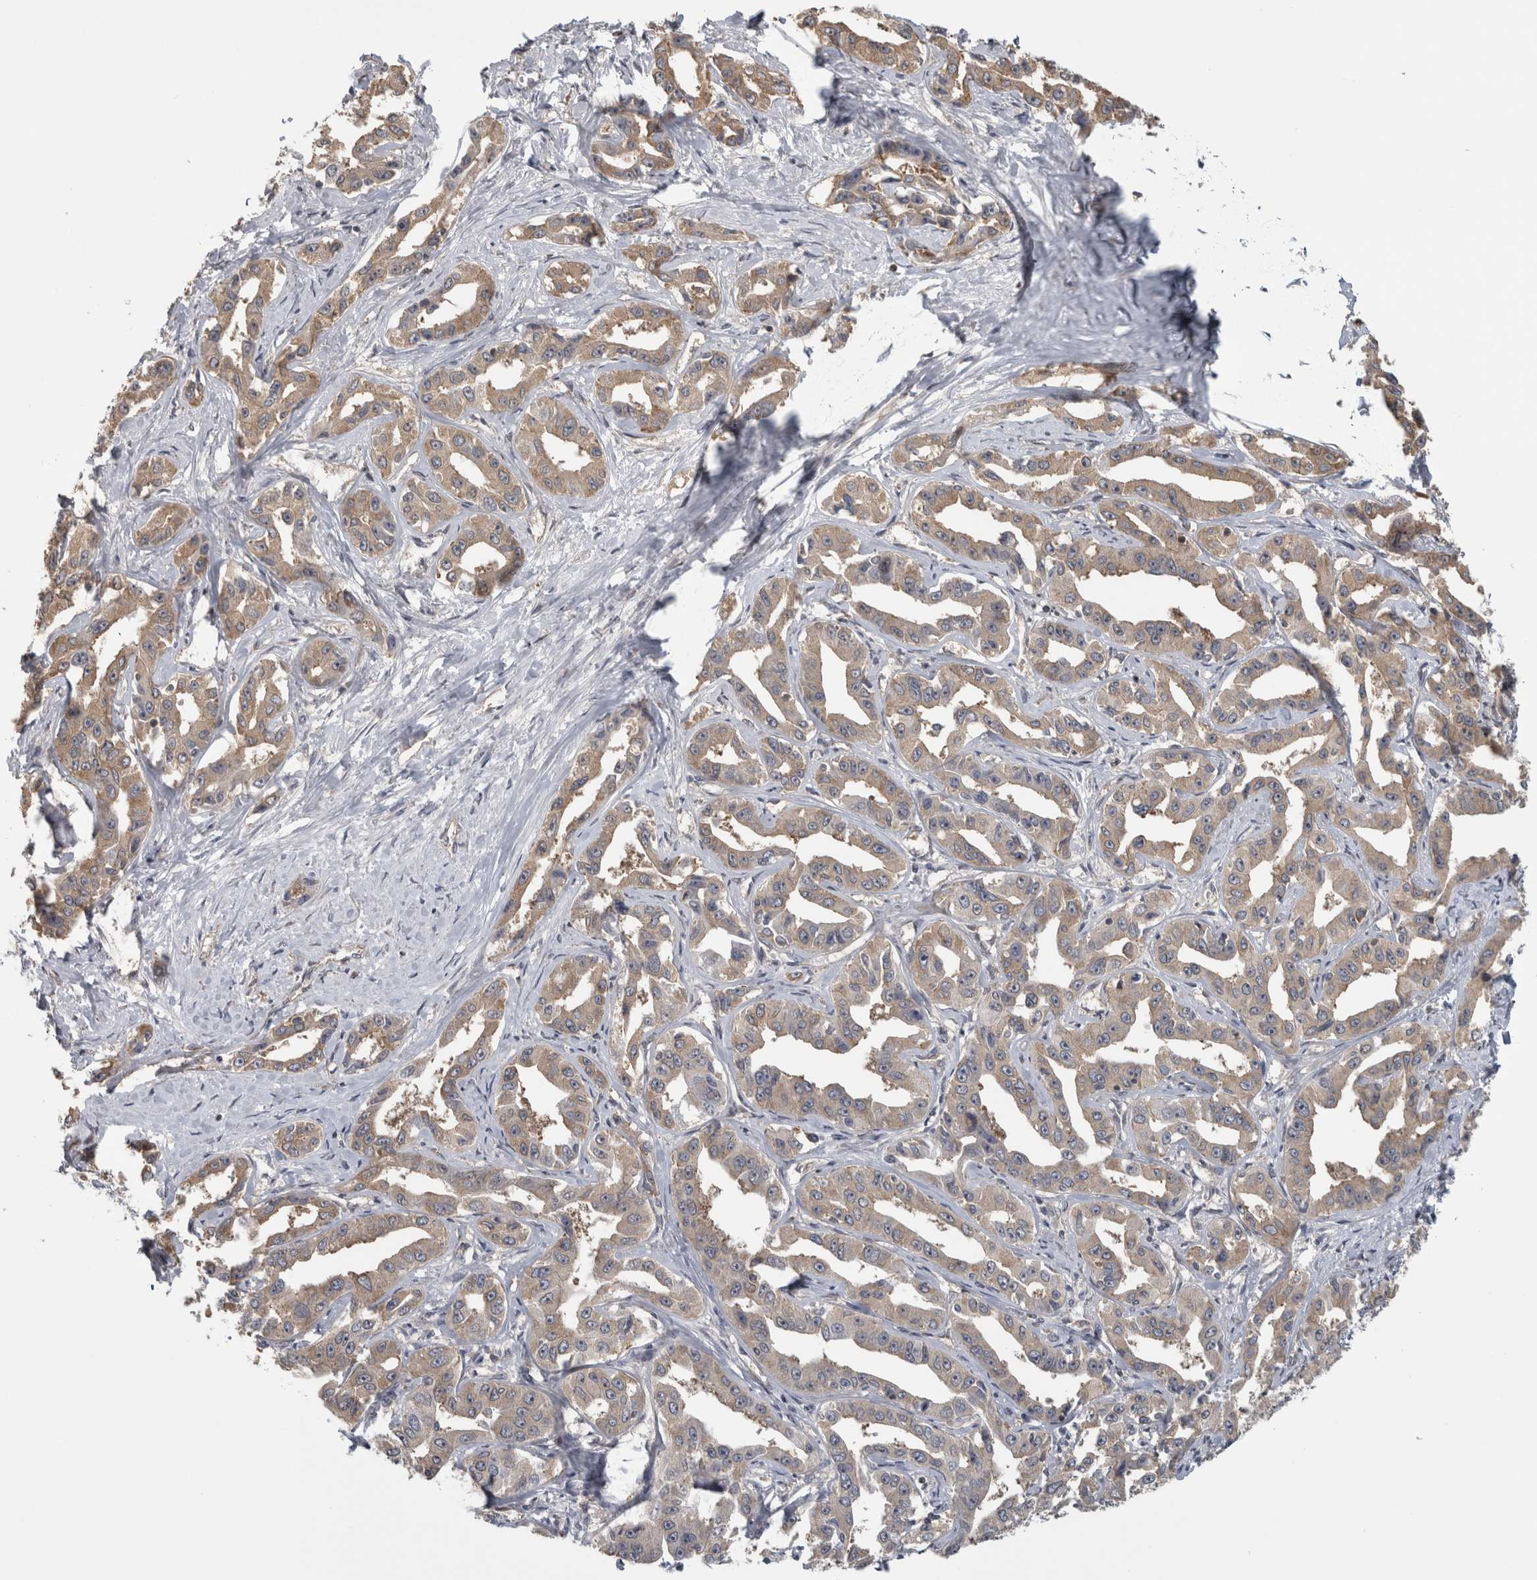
{"staining": {"intensity": "weak", "quantity": ">75%", "location": "cytoplasmic/membranous"}, "tissue": "liver cancer", "cell_type": "Tumor cells", "image_type": "cancer", "snomed": [{"axis": "morphology", "description": "Cholangiocarcinoma"}, {"axis": "topography", "description": "Liver"}], "caption": "Immunohistochemistry (IHC) (DAB (3,3'-diaminobenzidine)) staining of liver cancer (cholangiocarcinoma) demonstrates weak cytoplasmic/membranous protein staining in about >75% of tumor cells. (IHC, brightfield microscopy, high magnification).", "gene": "ATXN2", "patient": {"sex": "male", "age": 59}}